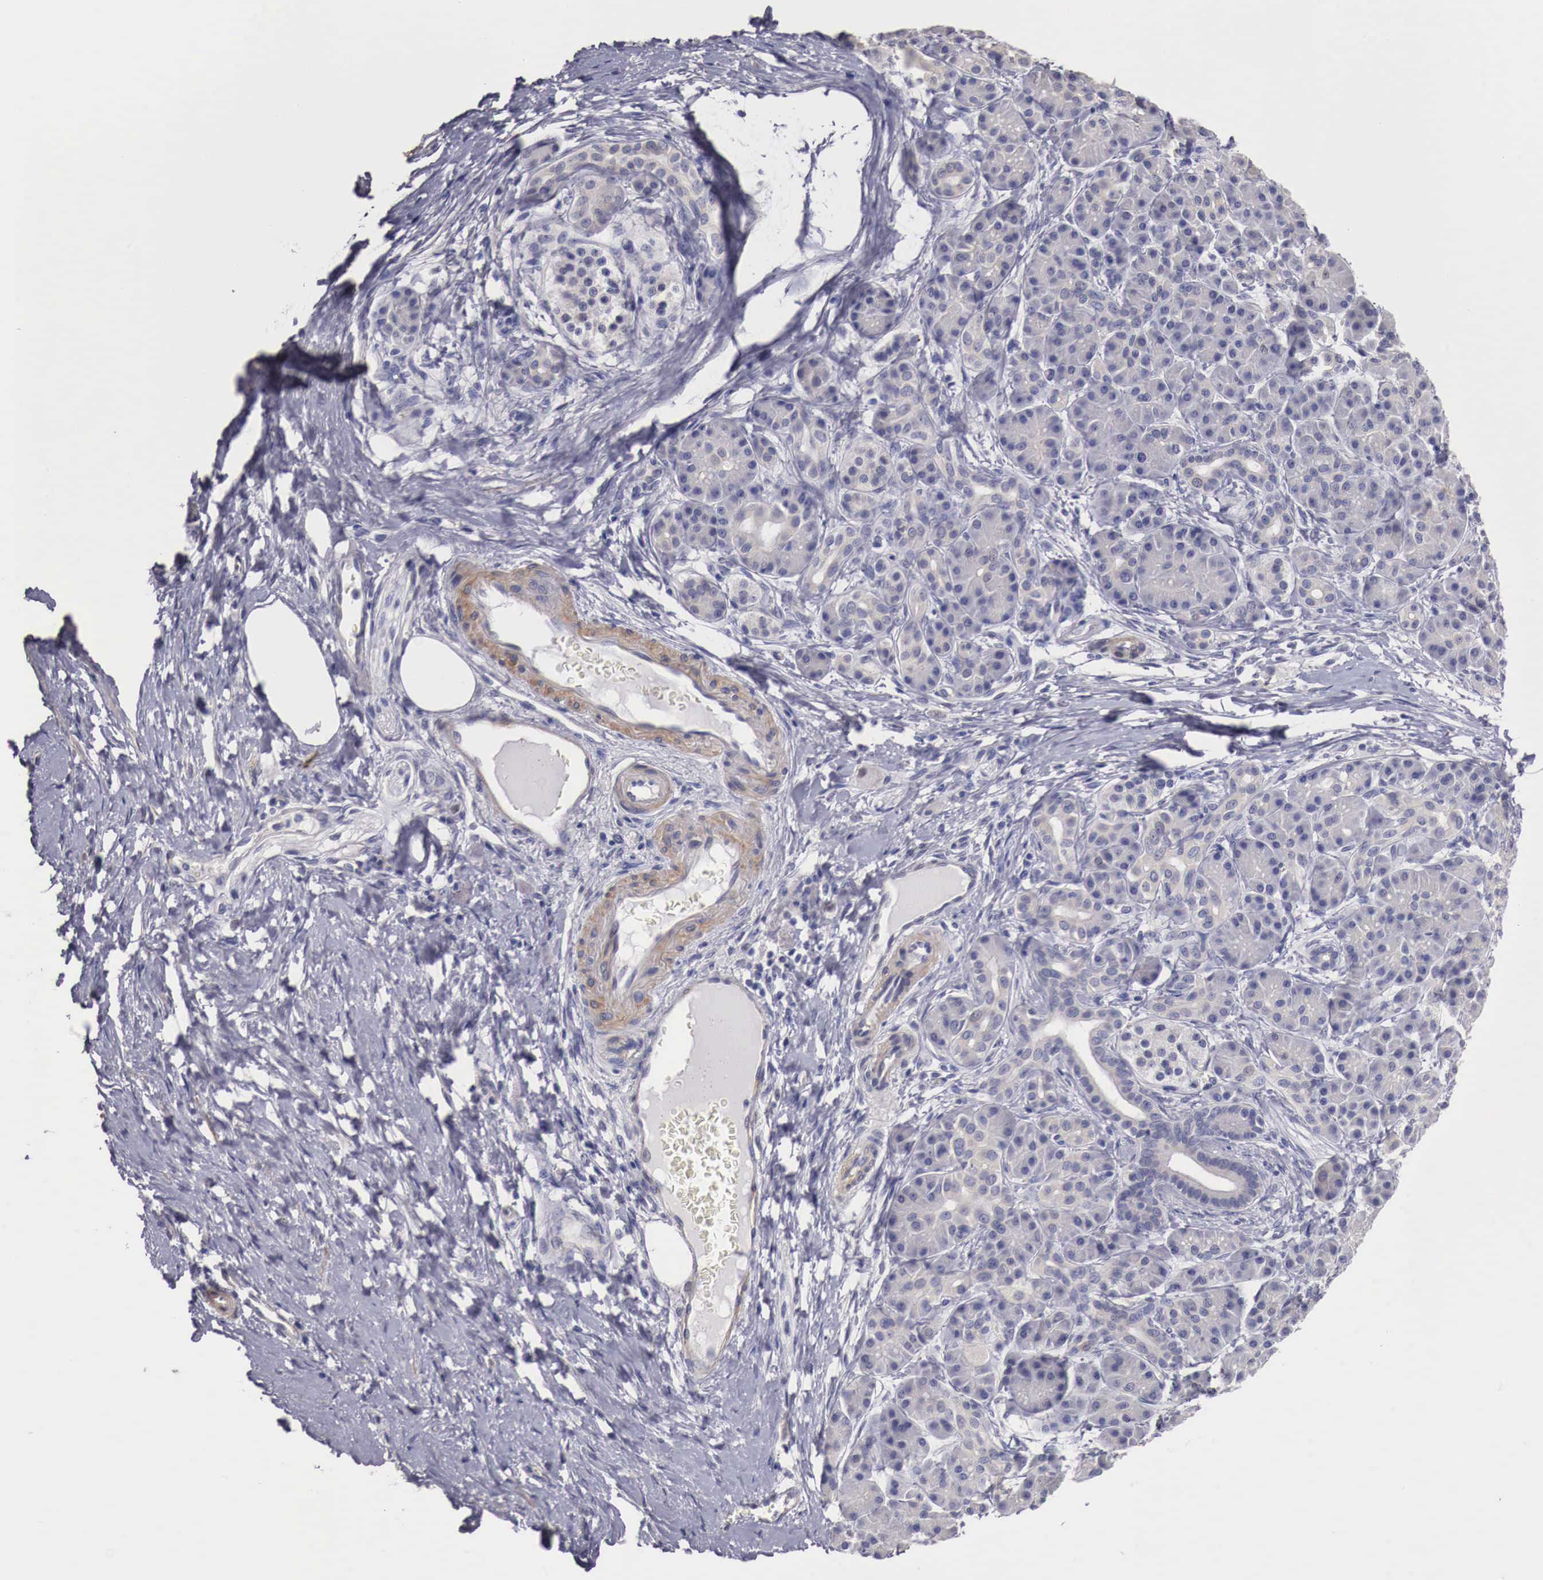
{"staining": {"intensity": "negative", "quantity": "none", "location": "none"}, "tissue": "pancreatic cancer", "cell_type": "Tumor cells", "image_type": "cancer", "snomed": [{"axis": "morphology", "description": "Adenocarcinoma, NOS"}, {"axis": "topography", "description": "Pancreas"}], "caption": "A high-resolution image shows IHC staining of pancreatic cancer (adenocarcinoma), which reveals no significant positivity in tumor cells.", "gene": "ENOX2", "patient": {"sex": "female", "age": 66}}